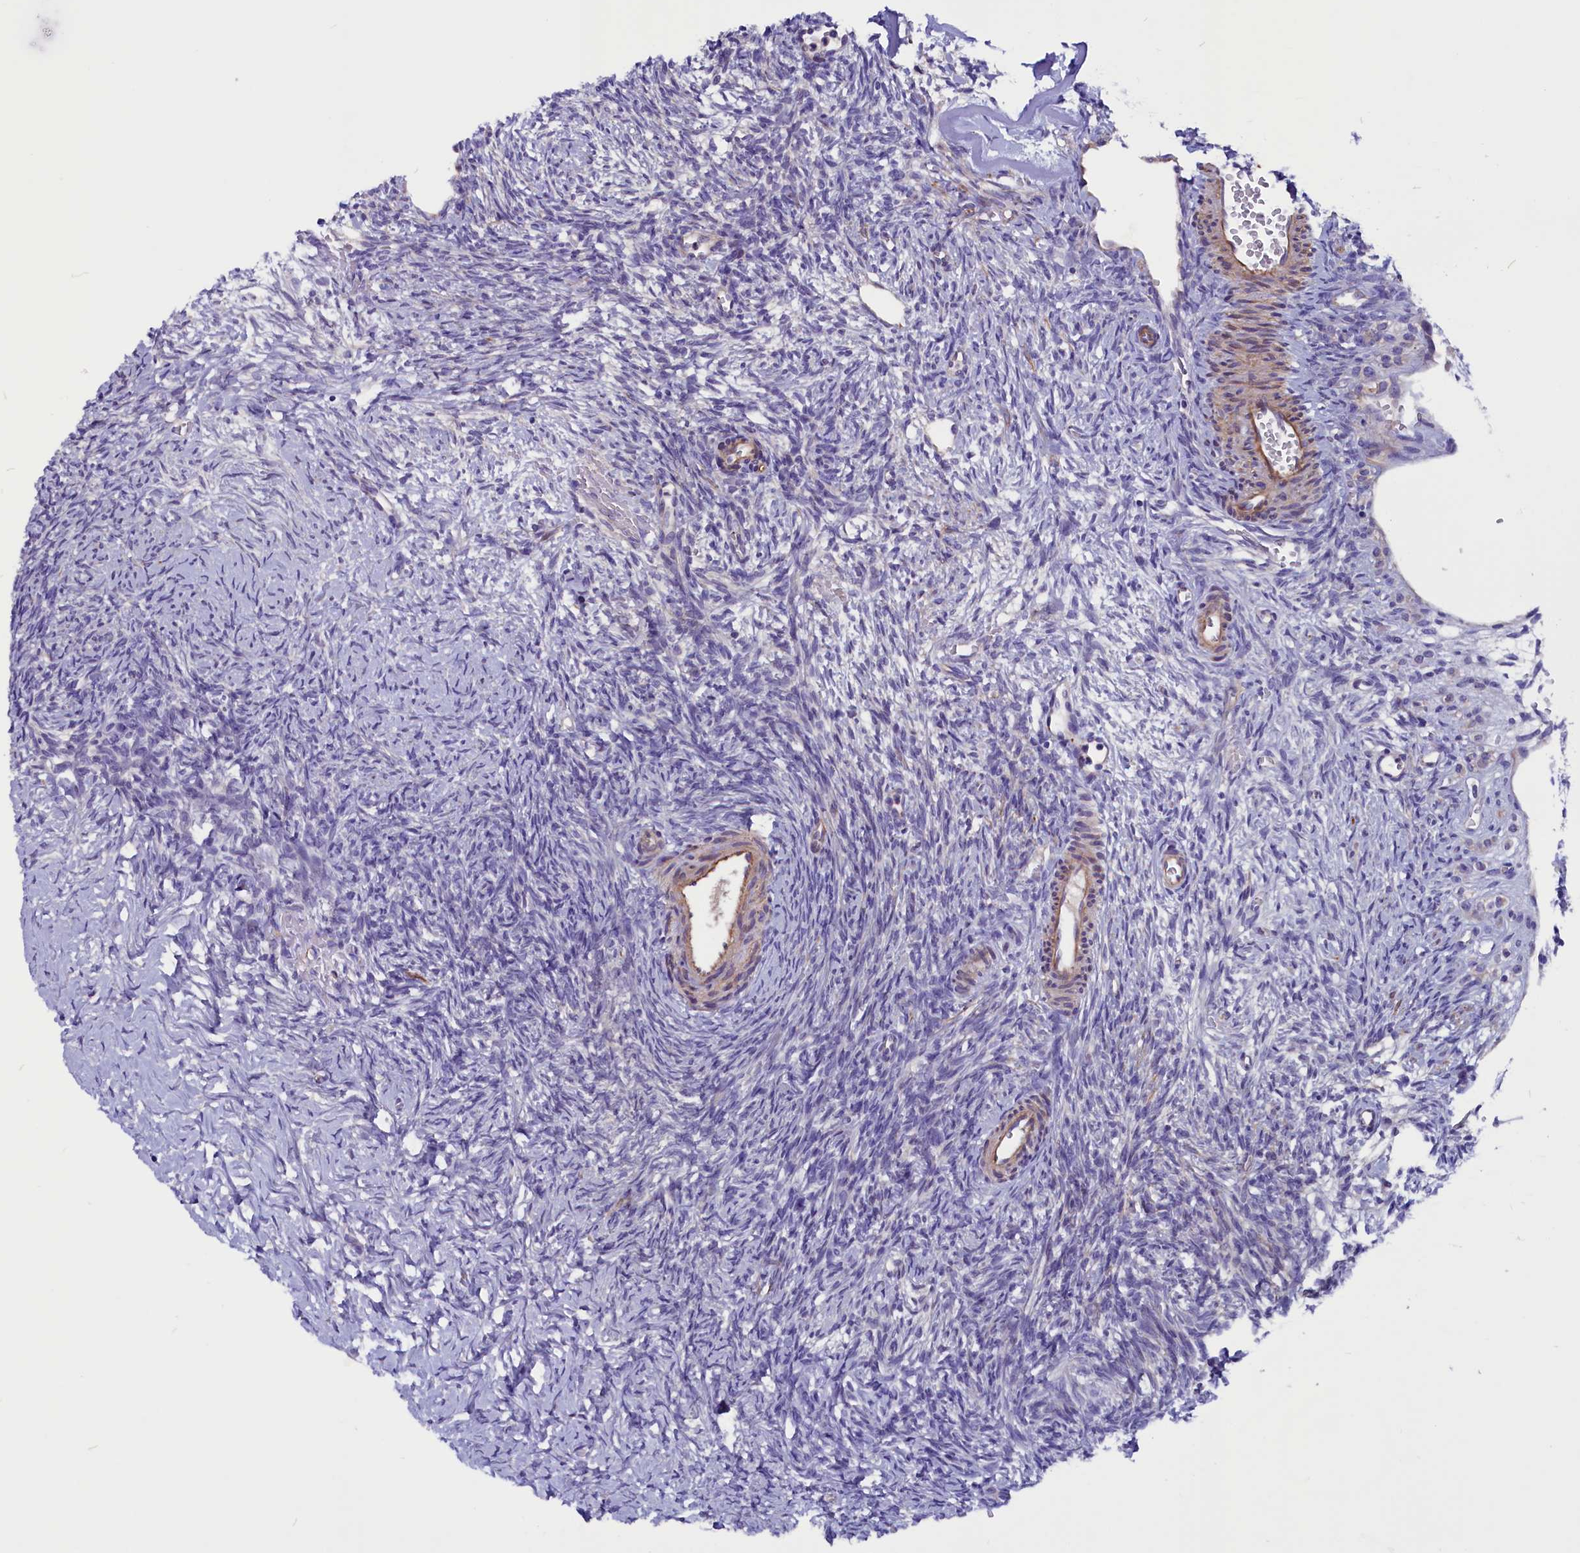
{"staining": {"intensity": "negative", "quantity": "none", "location": "none"}, "tissue": "ovary", "cell_type": "Ovarian stroma cells", "image_type": "normal", "snomed": [{"axis": "morphology", "description": "Normal tissue, NOS"}, {"axis": "topography", "description": "Ovary"}], "caption": "This is an IHC photomicrograph of benign ovary. There is no expression in ovarian stroma cells.", "gene": "ZNF749", "patient": {"sex": "female", "age": 39}}